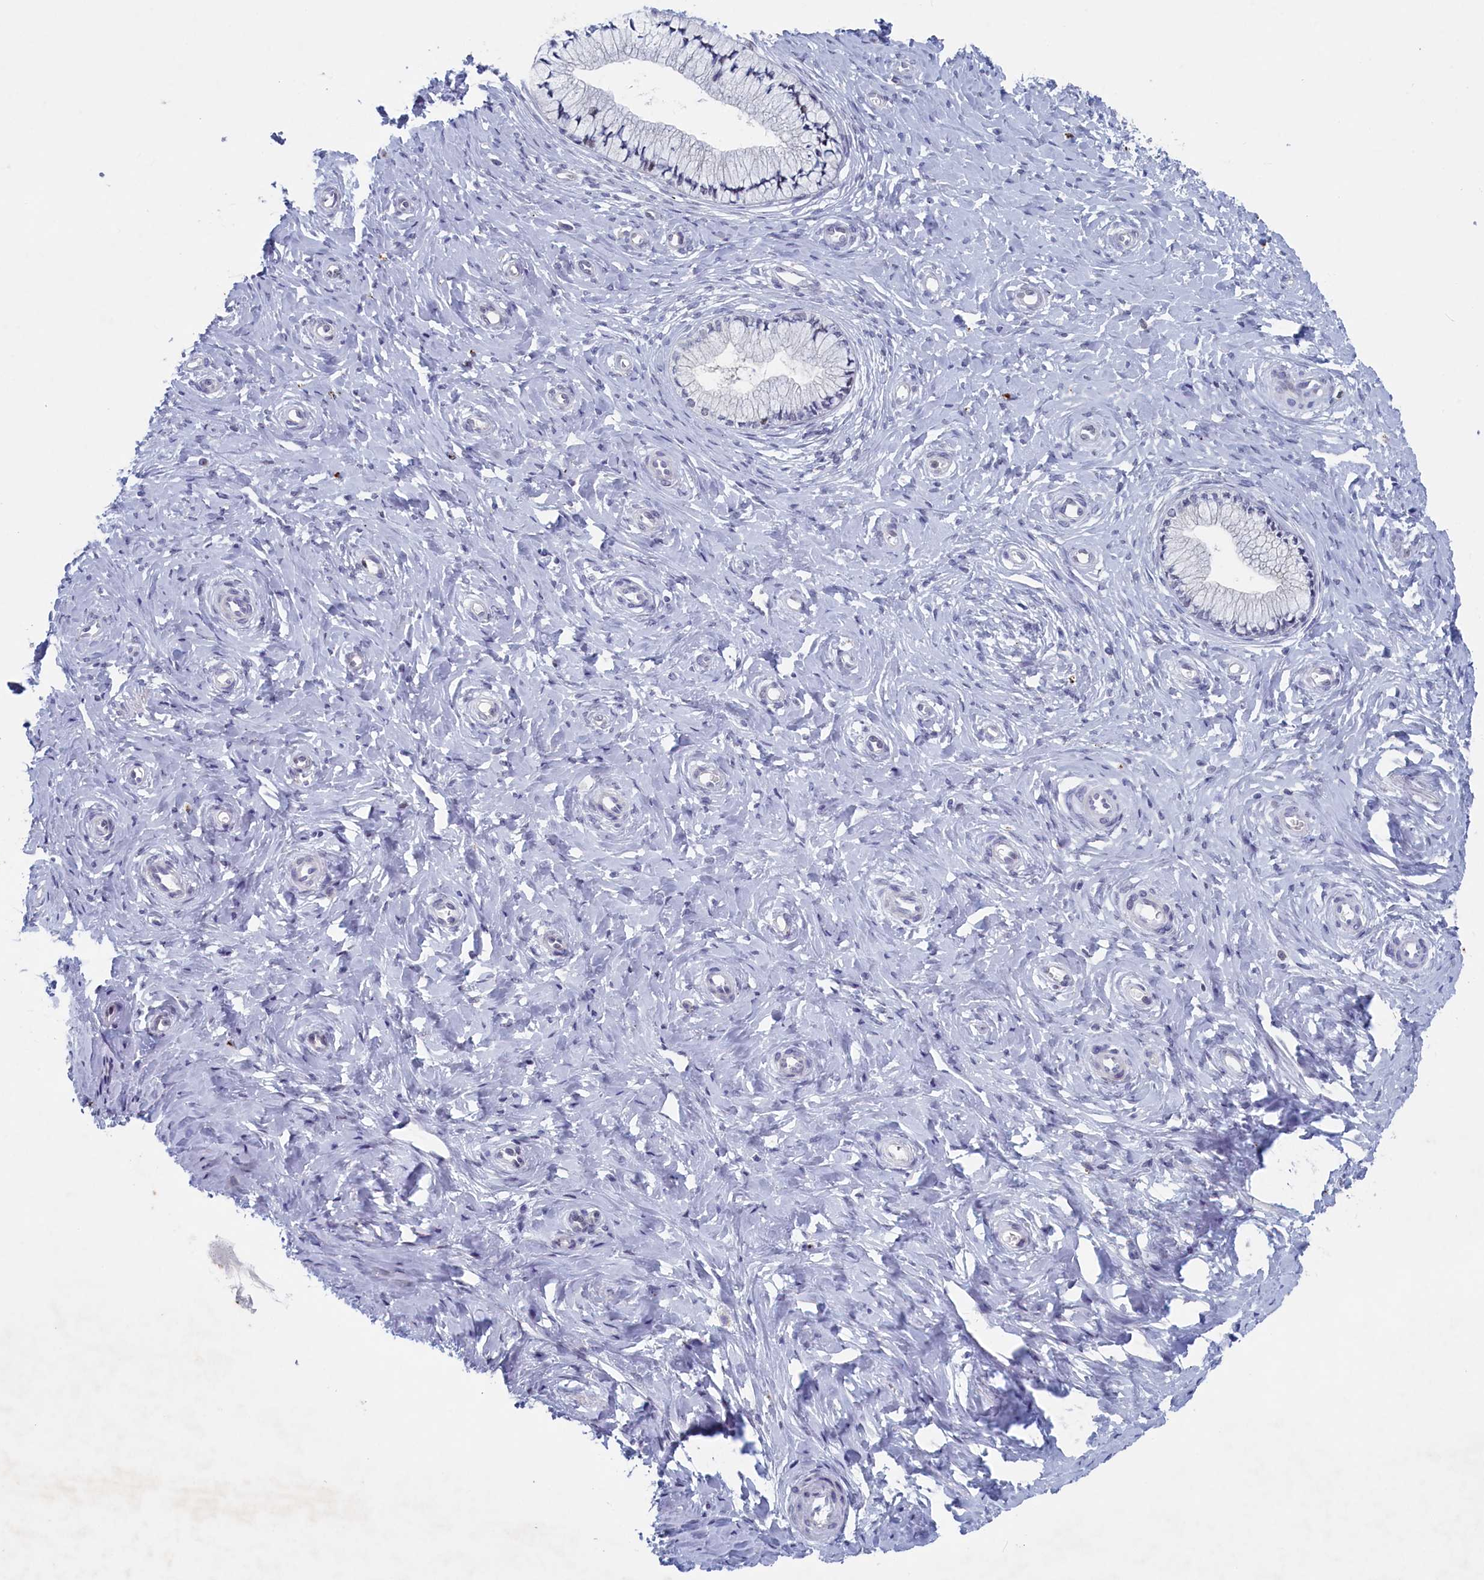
{"staining": {"intensity": "weak", "quantity": "<25%", "location": "nuclear"}, "tissue": "cervix", "cell_type": "Glandular cells", "image_type": "normal", "snomed": [{"axis": "morphology", "description": "Normal tissue, NOS"}, {"axis": "topography", "description": "Cervix"}], "caption": "IHC histopathology image of normal cervix: human cervix stained with DAB exhibits no significant protein expression in glandular cells. (DAB immunohistochemistry (IHC) visualized using brightfield microscopy, high magnification).", "gene": "WDR76", "patient": {"sex": "female", "age": 36}}